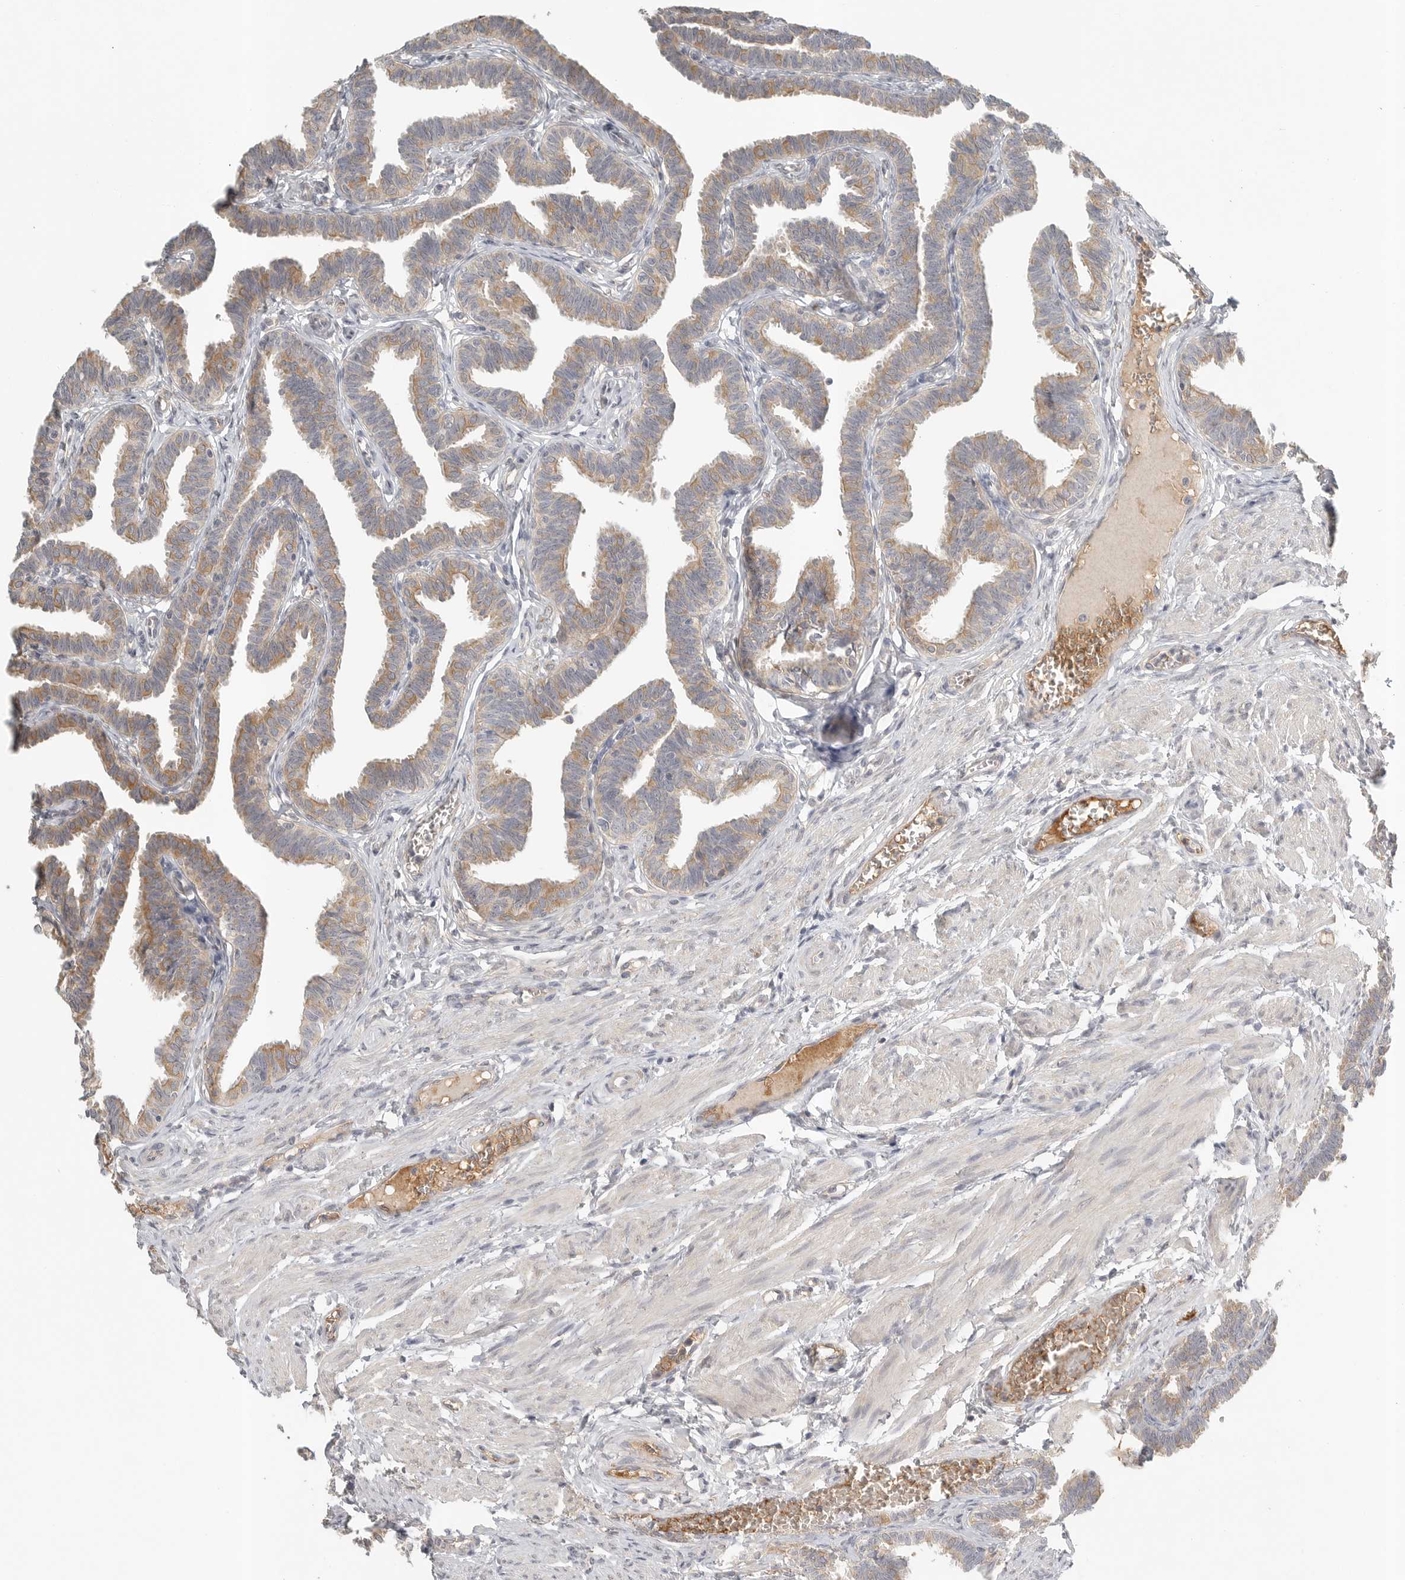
{"staining": {"intensity": "moderate", "quantity": "25%-75%", "location": "cytoplasmic/membranous"}, "tissue": "fallopian tube", "cell_type": "Glandular cells", "image_type": "normal", "snomed": [{"axis": "morphology", "description": "Normal tissue, NOS"}, {"axis": "topography", "description": "Fallopian tube"}, {"axis": "topography", "description": "Ovary"}], "caption": "Immunohistochemical staining of benign fallopian tube reveals moderate cytoplasmic/membranous protein staining in about 25%-75% of glandular cells. (DAB (3,3'-diaminobenzidine) = brown stain, brightfield microscopy at high magnification).", "gene": "SLC25A36", "patient": {"sex": "female", "age": 23}}